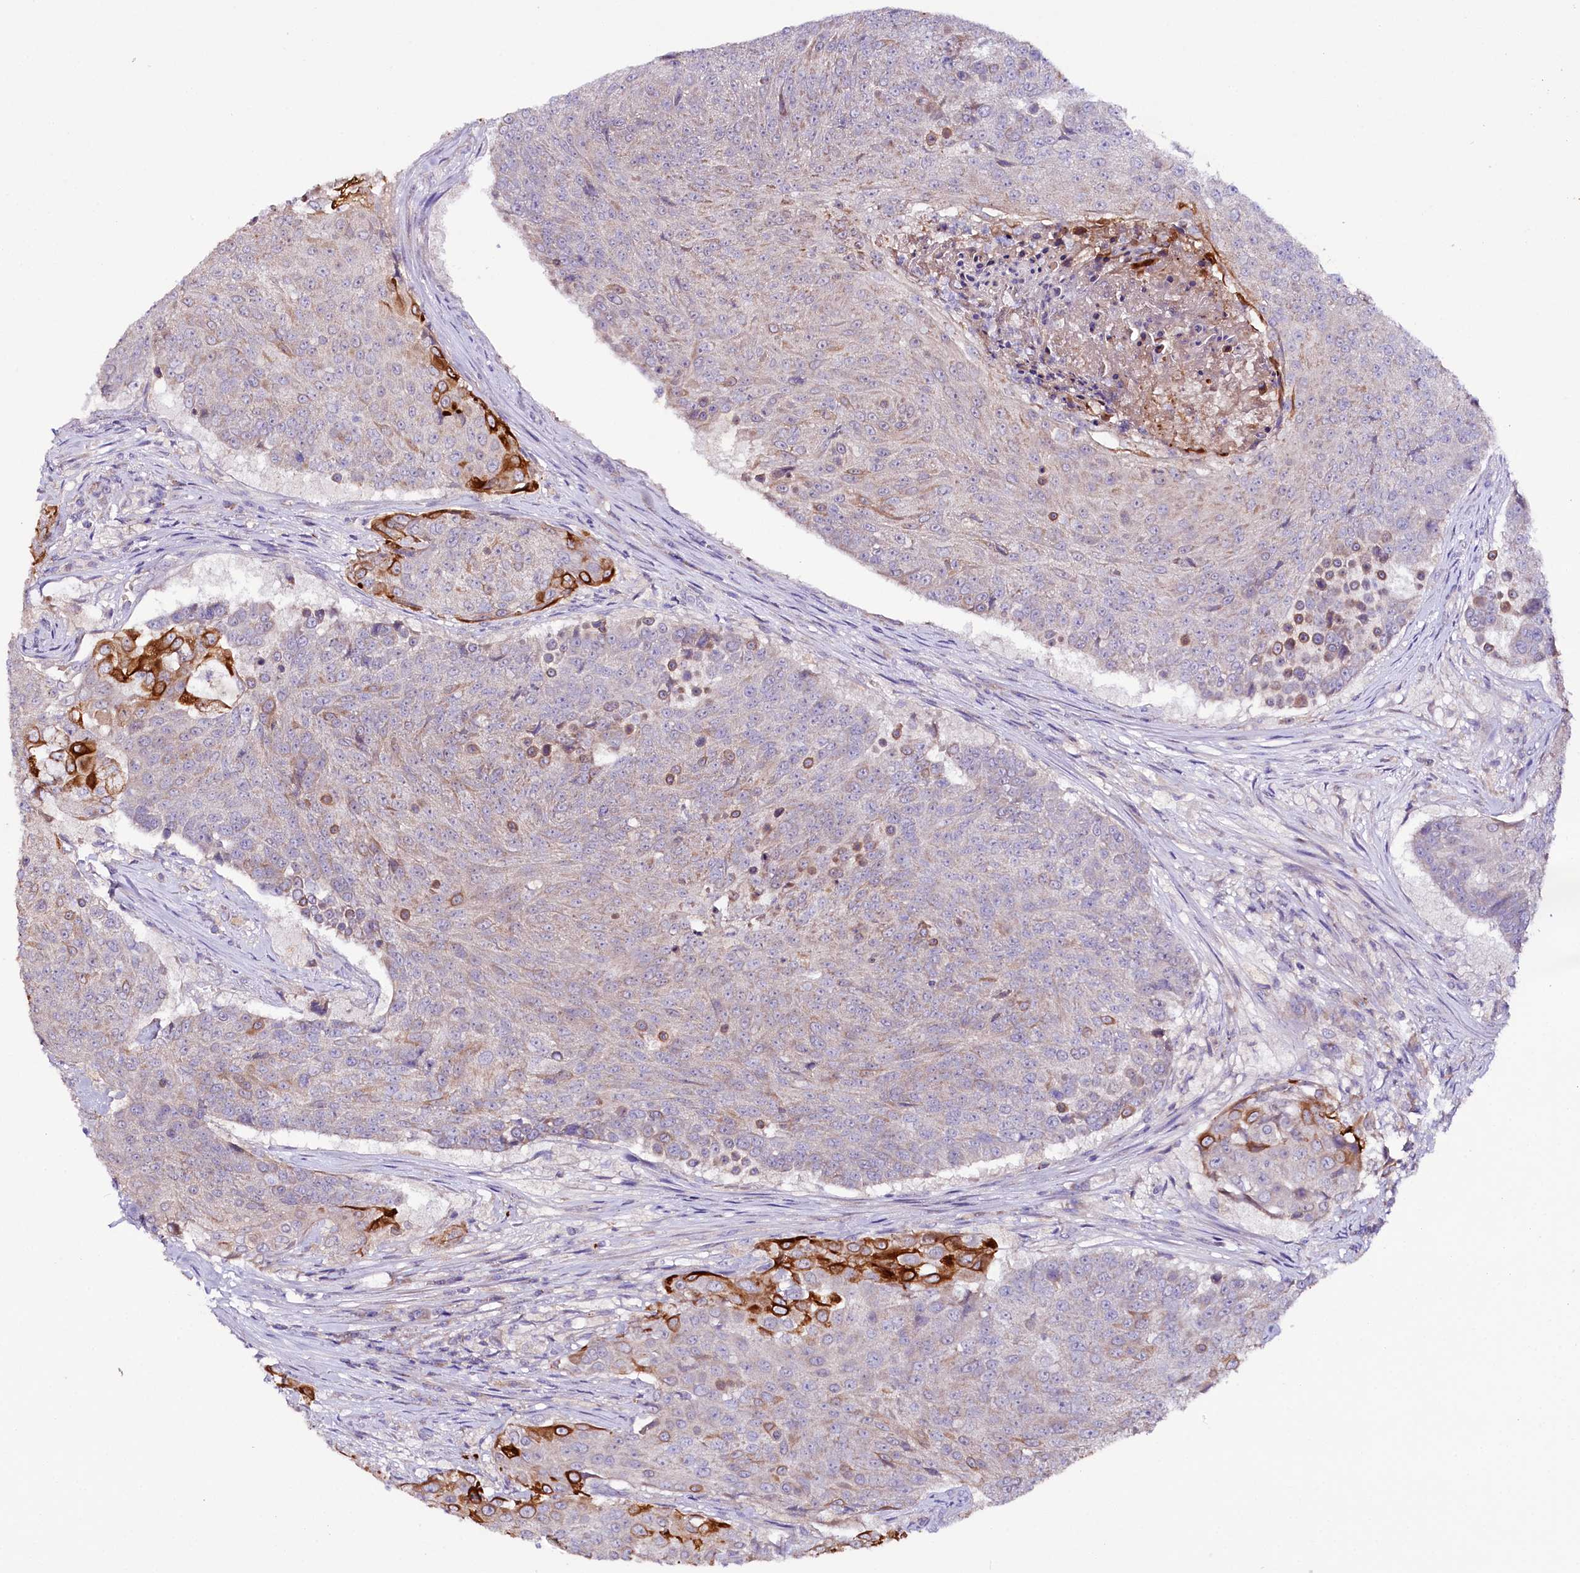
{"staining": {"intensity": "strong", "quantity": "<25%", "location": "cytoplasmic/membranous"}, "tissue": "urothelial cancer", "cell_type": "Tumor cells", "image_type": "cancer", "snomed": [{"axis": "morphology", "description": "Urothelial carcinoma, High grade"}, {"axis": "topography", "description": "Urinary bladder"}], "caption": "Urothelial cancer stained with a protein marker demonstrates strong staining in tumor cells.", "gene": "ZNF45", "patient": {"sex": "female", "age": 63}}